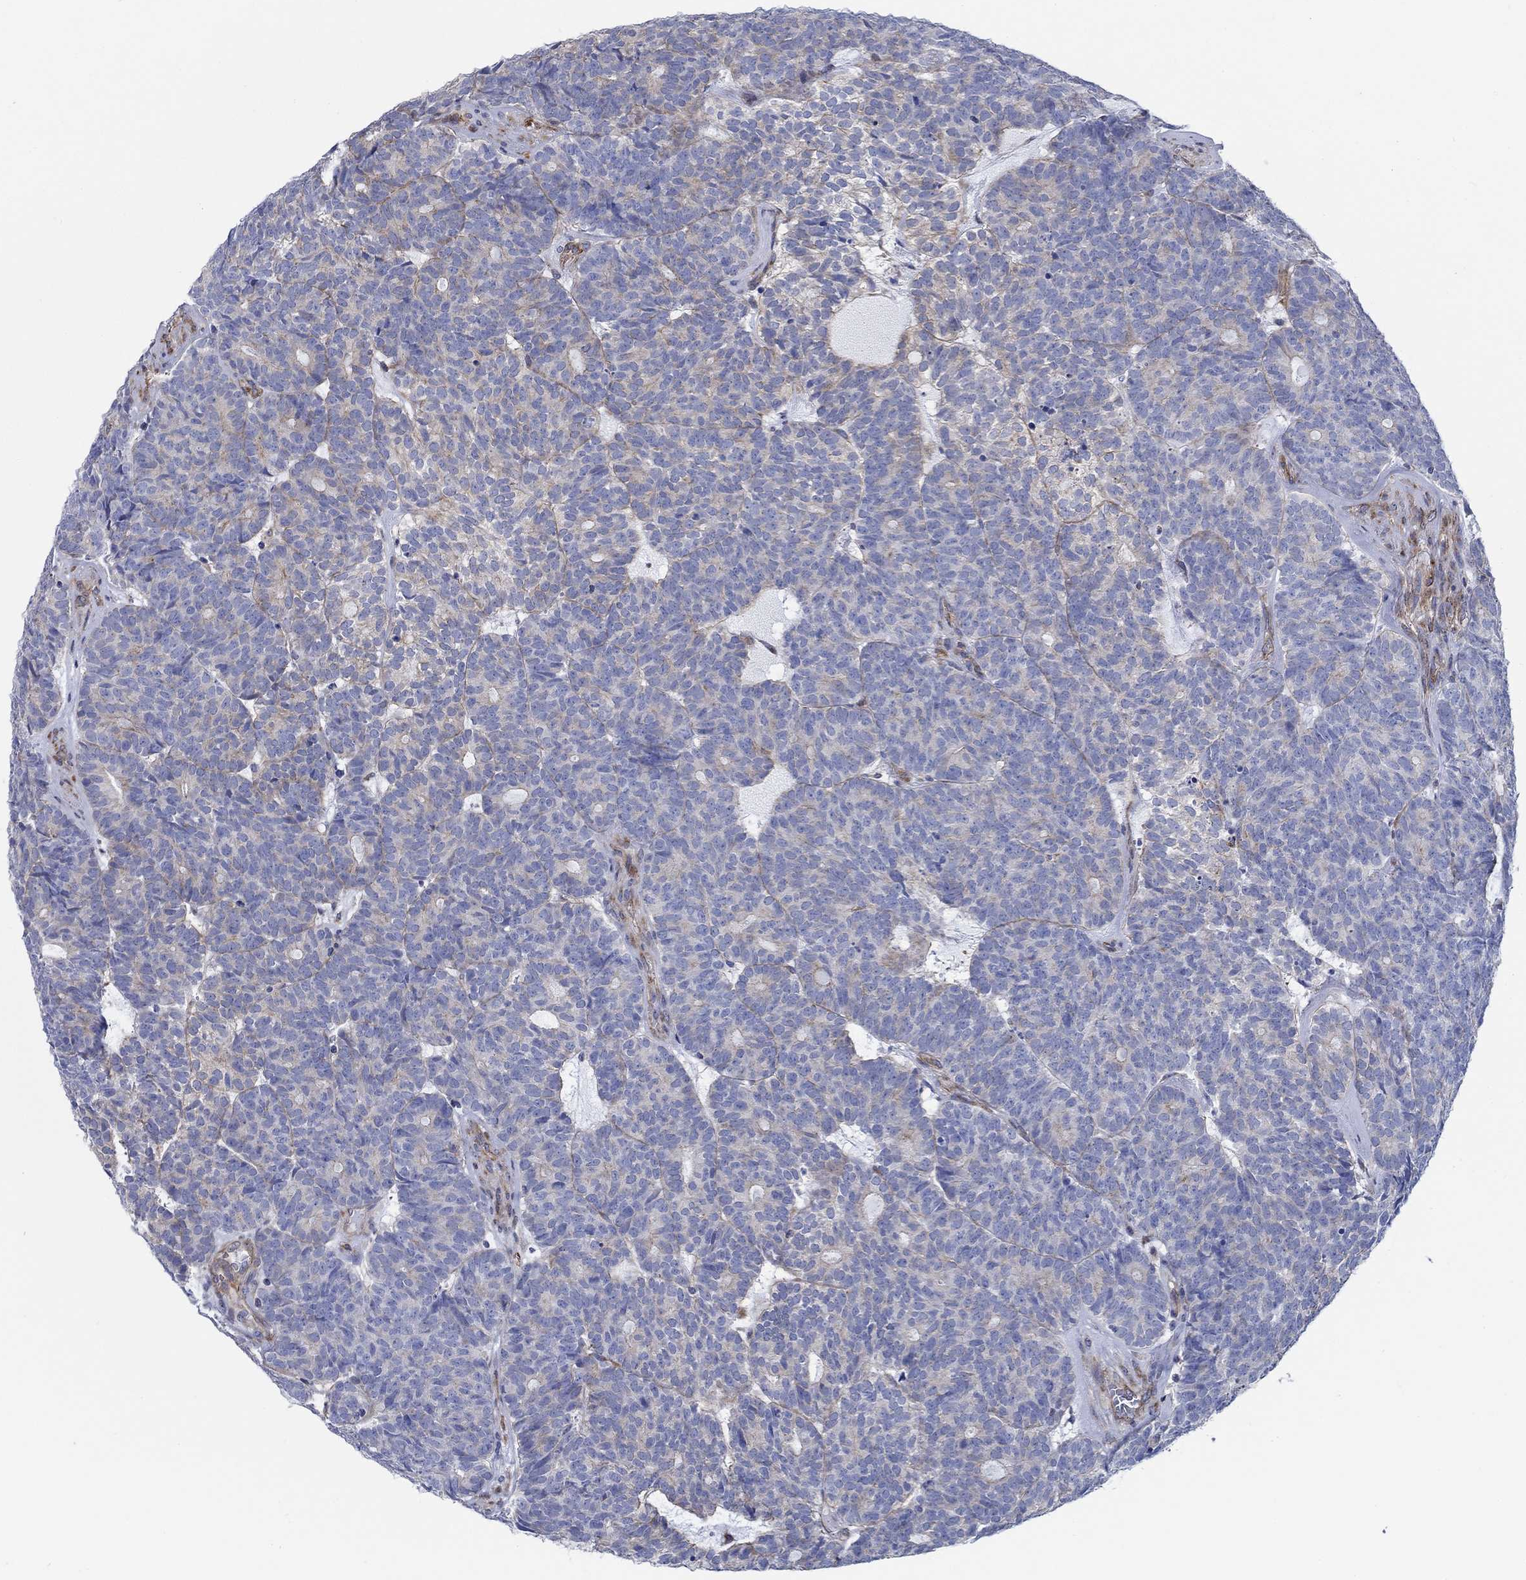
{"staining": {"intensity": "negative", "quantity": "none", "location": "none"}, "tissue": "head and neck cancer", "cell_type": "Tumor cells", "image_type": "cancer", "snomed": [{"axis": "morphology", "description": "Adenocarcinoma, NOS"}, {"axis": "topography", "description": "Head-Neck"}], "caption": "A photomicrograph of head and neck cancer stained for a protein demonstrates no brown staining in tumor cells. (Stains: DAB immunohistochemistry with hematoxylin counter stain, Microscopy: brightfield microscopy at high magnification).", "gene": "FMN1", "patient": {"sex": "female", "age": 81}}